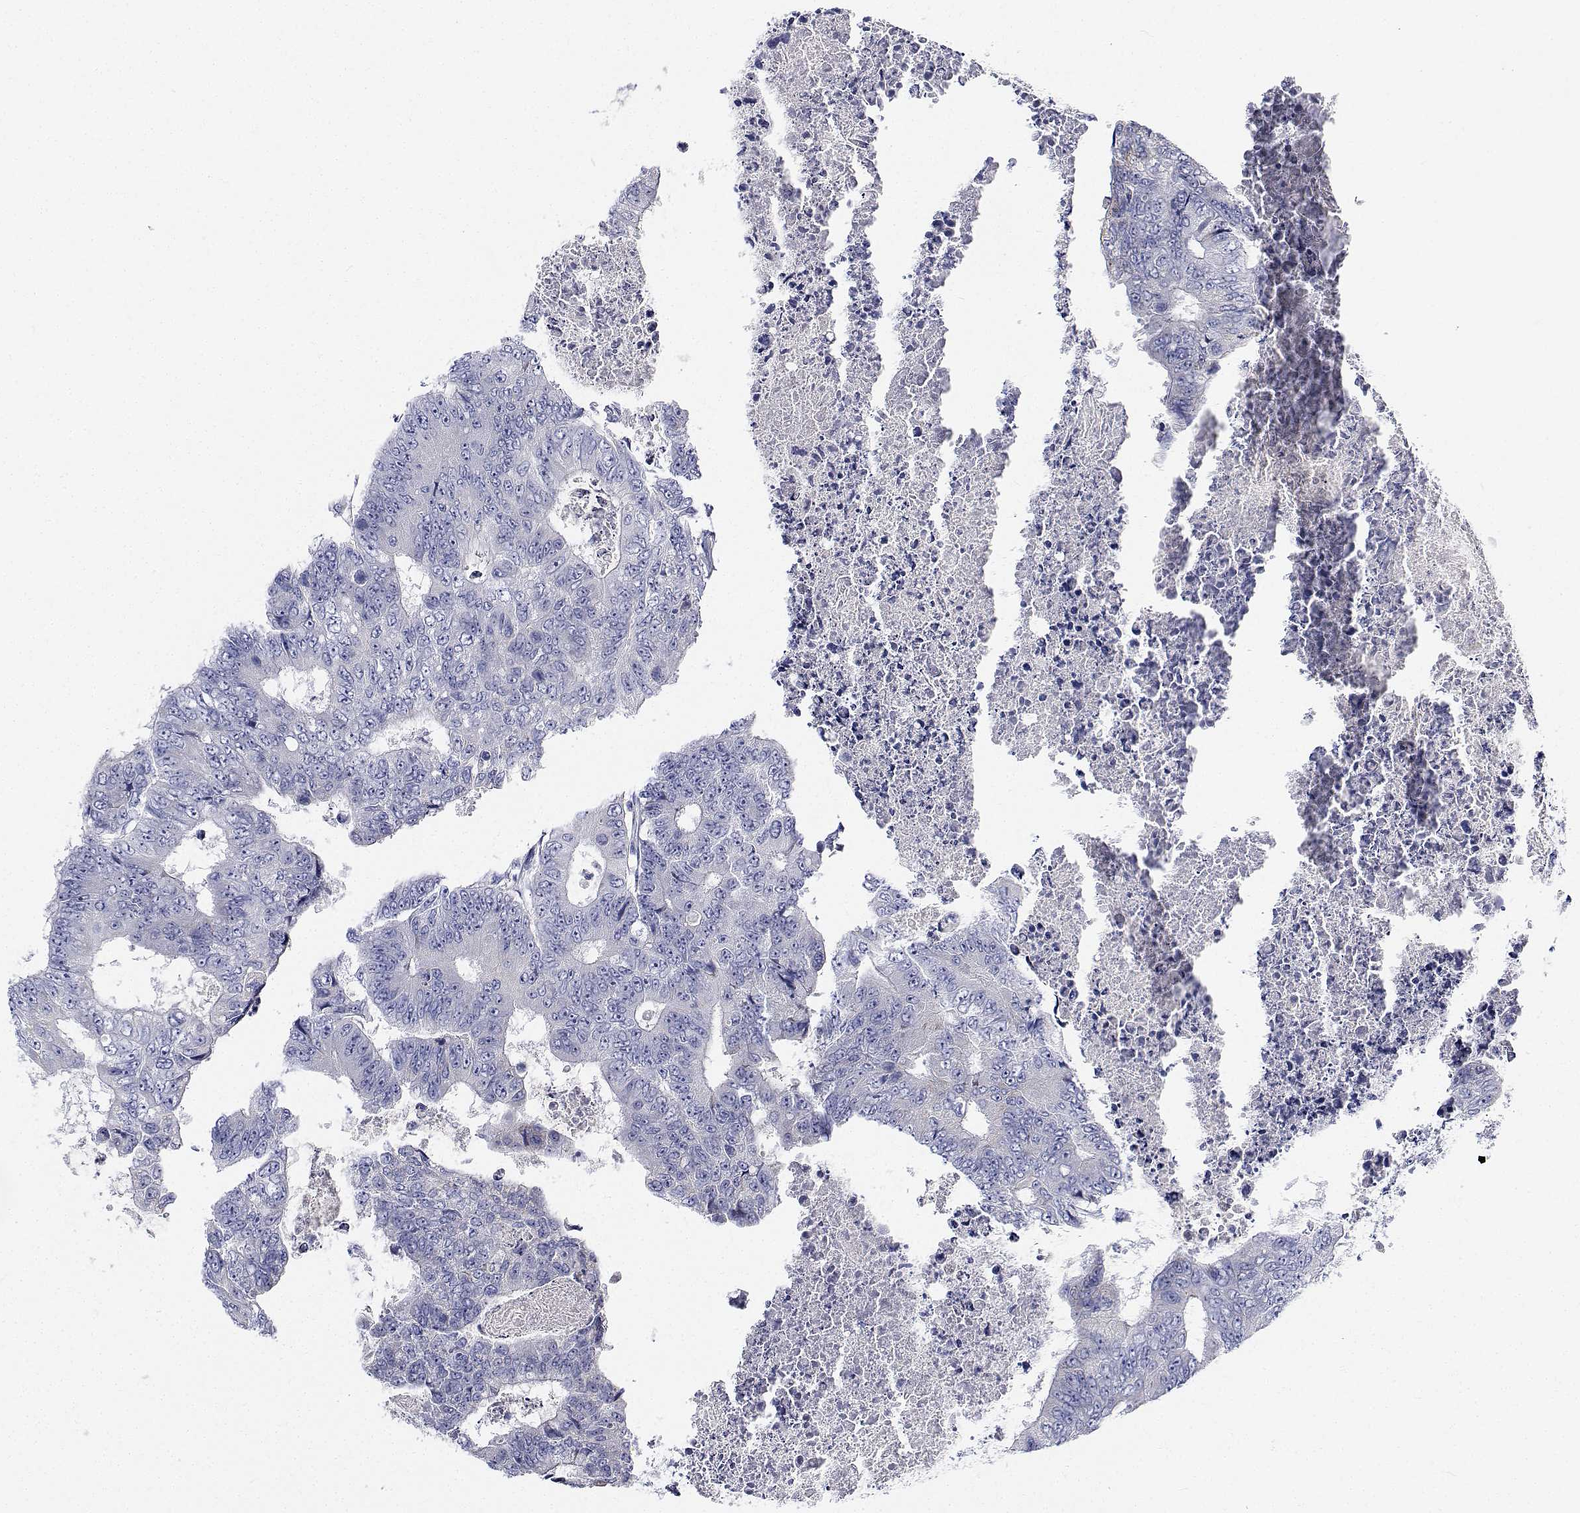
{"staining": {"intensity": "negative", "quantity": "none", "location": "none"}, "tissue": "colorectal cancer", "cell_type": "Tumor cells", "image_type": "cancer", "snomed": [{"axis": "morphology", "description": "Adenocarcinoma, NOS"}, {"axis": "topography", "description": "Colon"}], "caption": "IHC histopathology image of neoplastic tissue: colorectal cancer stained with DAB (3,3'-diaminobenzidine) exhibits no significant protein staining in tumor cells. Brightfield microscopy of immunohistochemistry stained with DAB (3,3'-diaminobenzidine) (brown) and hematoxylin (blue), captured at high magnification.", "gene": "CDHR3", "patient": {"sex": "female", "age": 48}}